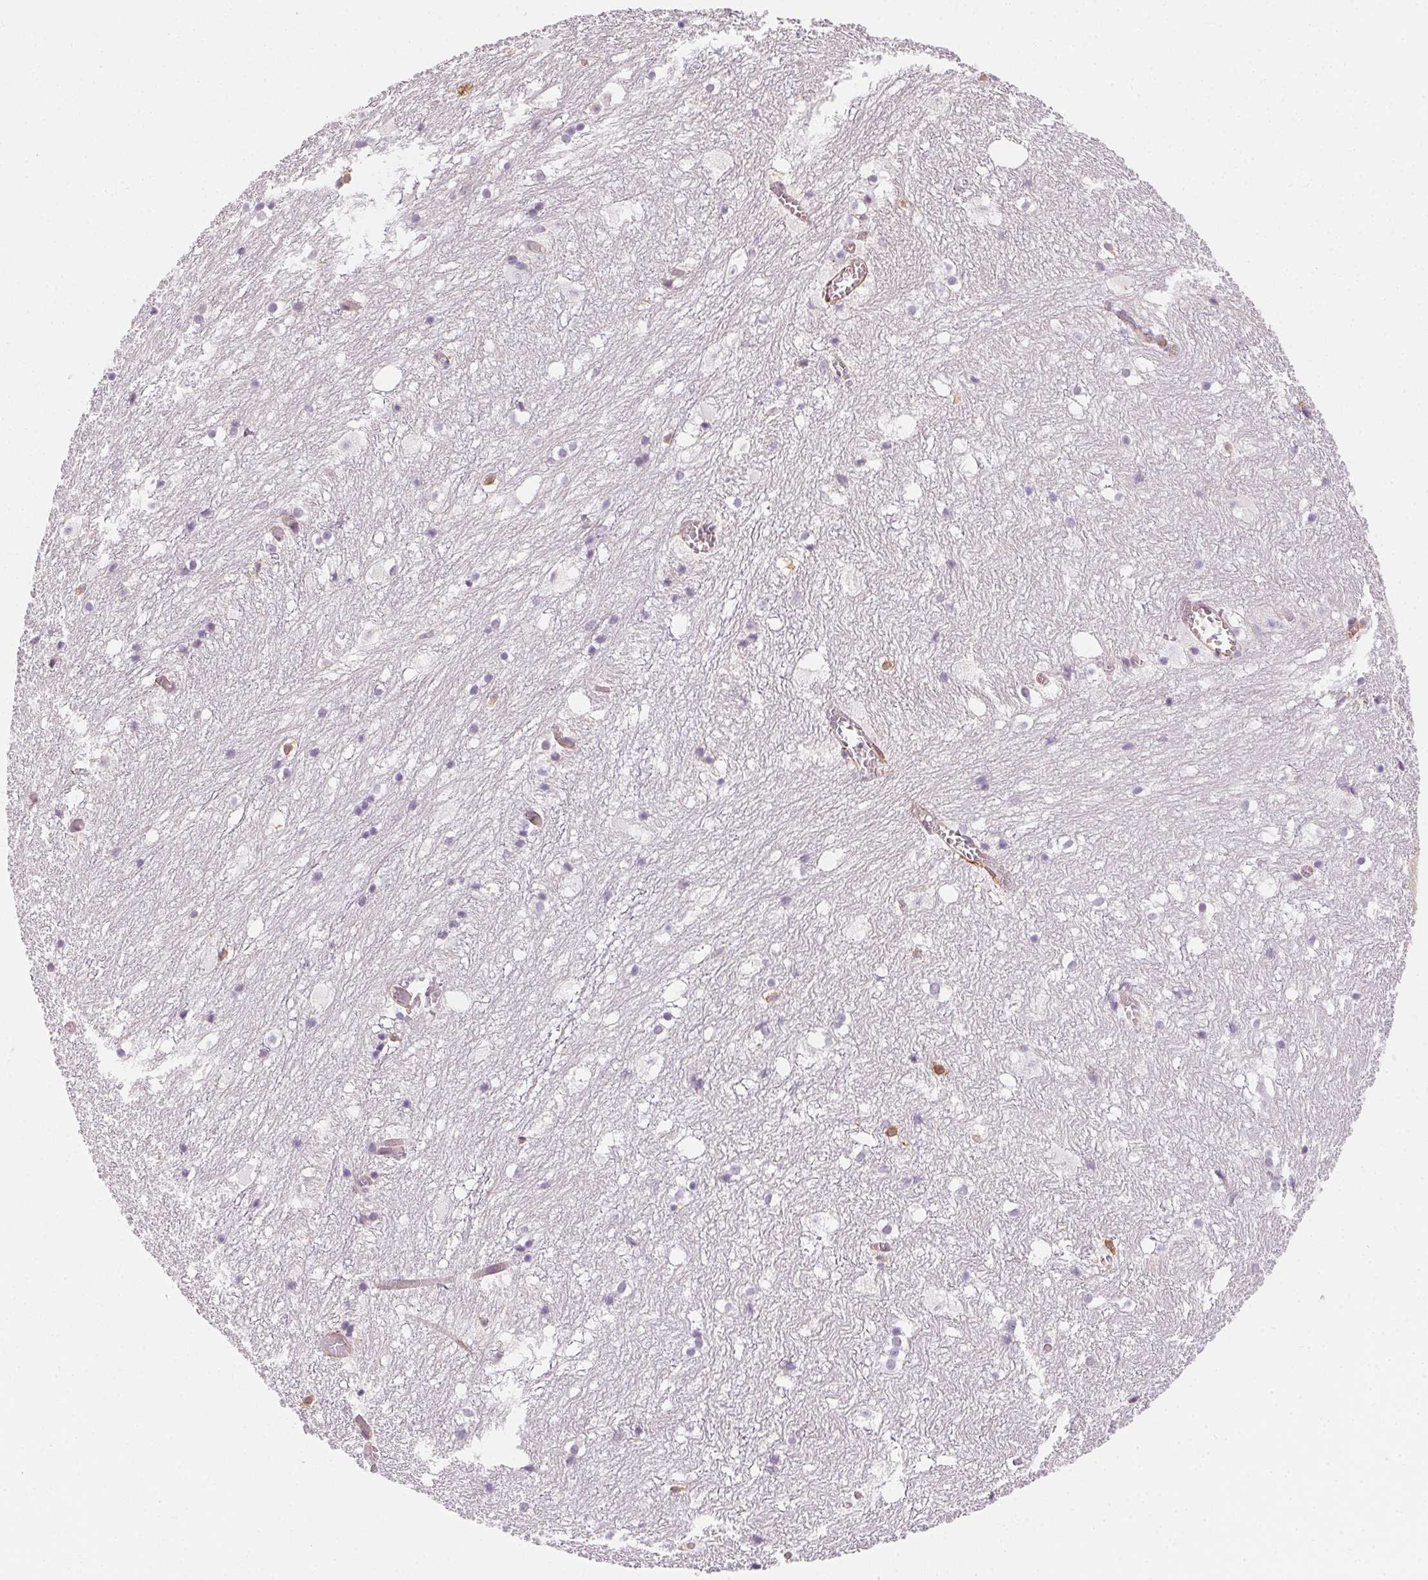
{"staining": {"intensity": "negative", "quantity": "none", "location": "none"}, "tissue": "hippocampus", "cell_type": "Glial cells", "image_type": "normal", "snomed": [{"axis": "morphology", "description": "Normal tissue, NOS"}, {"axis": "topography", "description": "Hippocampus"}], "caption": "Hippocampus stained for a protein using immunohistochemistry shows no positivity glial cells.", "gene": "RSBN1", "patient": {"sex": "female", "age": 52}}